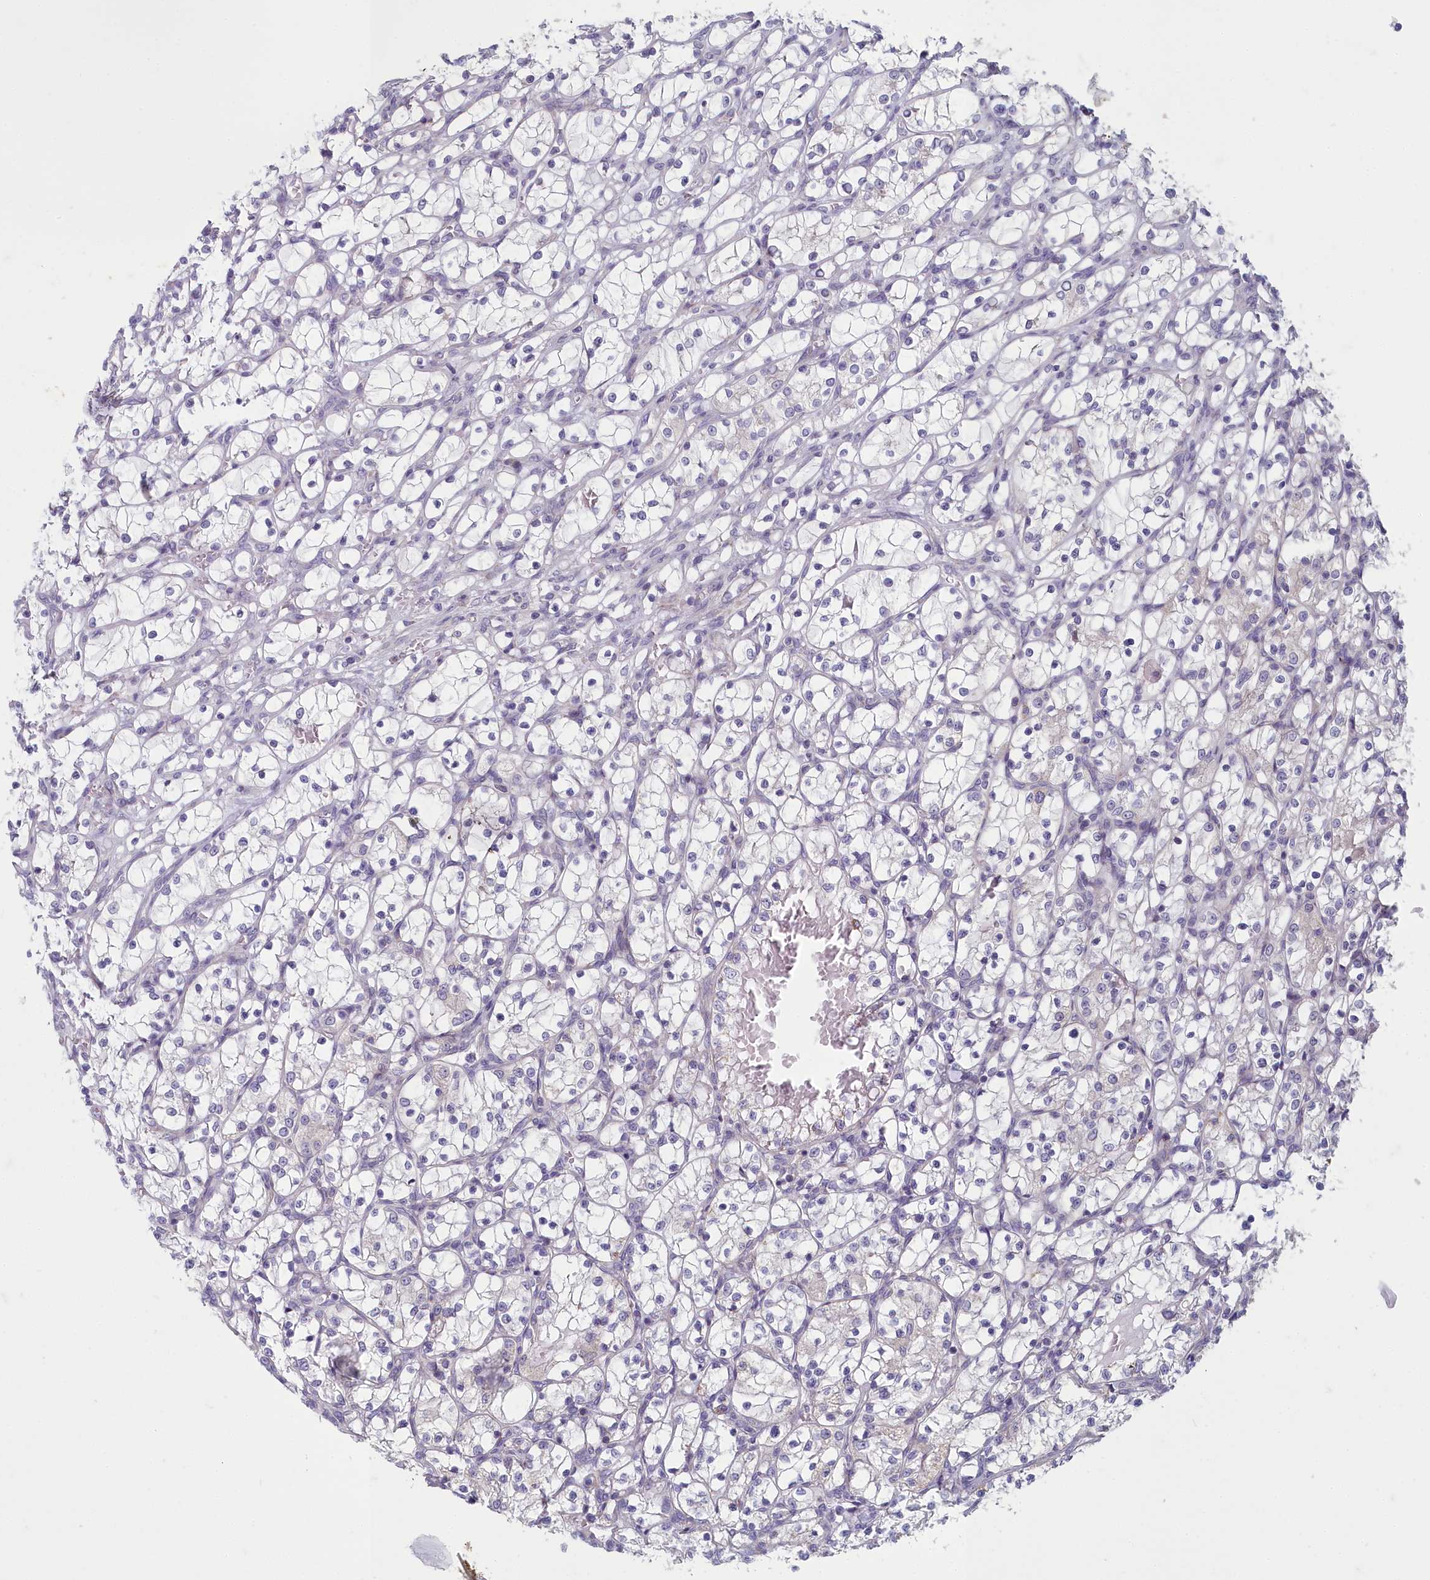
{"staining": {"intensity": "negative", "quantity": "none", "location": "none"}, "tissue": "renal cancer", "cell_type": "Tumor cells", "image_type": "cancer", "snomed": [{"axis": "morphology", "description": "Adenocarcinoma, NOS"}, {"axis": "topography", "description": "Kidney"}], "caption": "Image shows no significant protein staining in tumor cells of adenocarcinoma (renal). (DAB (3,3'-diaminobenzidine) immunohistochemistry (IHC) visualized using brightfield microscopy, high magnification).", "gene": "INSYN2A", "patient": {"sex": "female", "age": 69}}